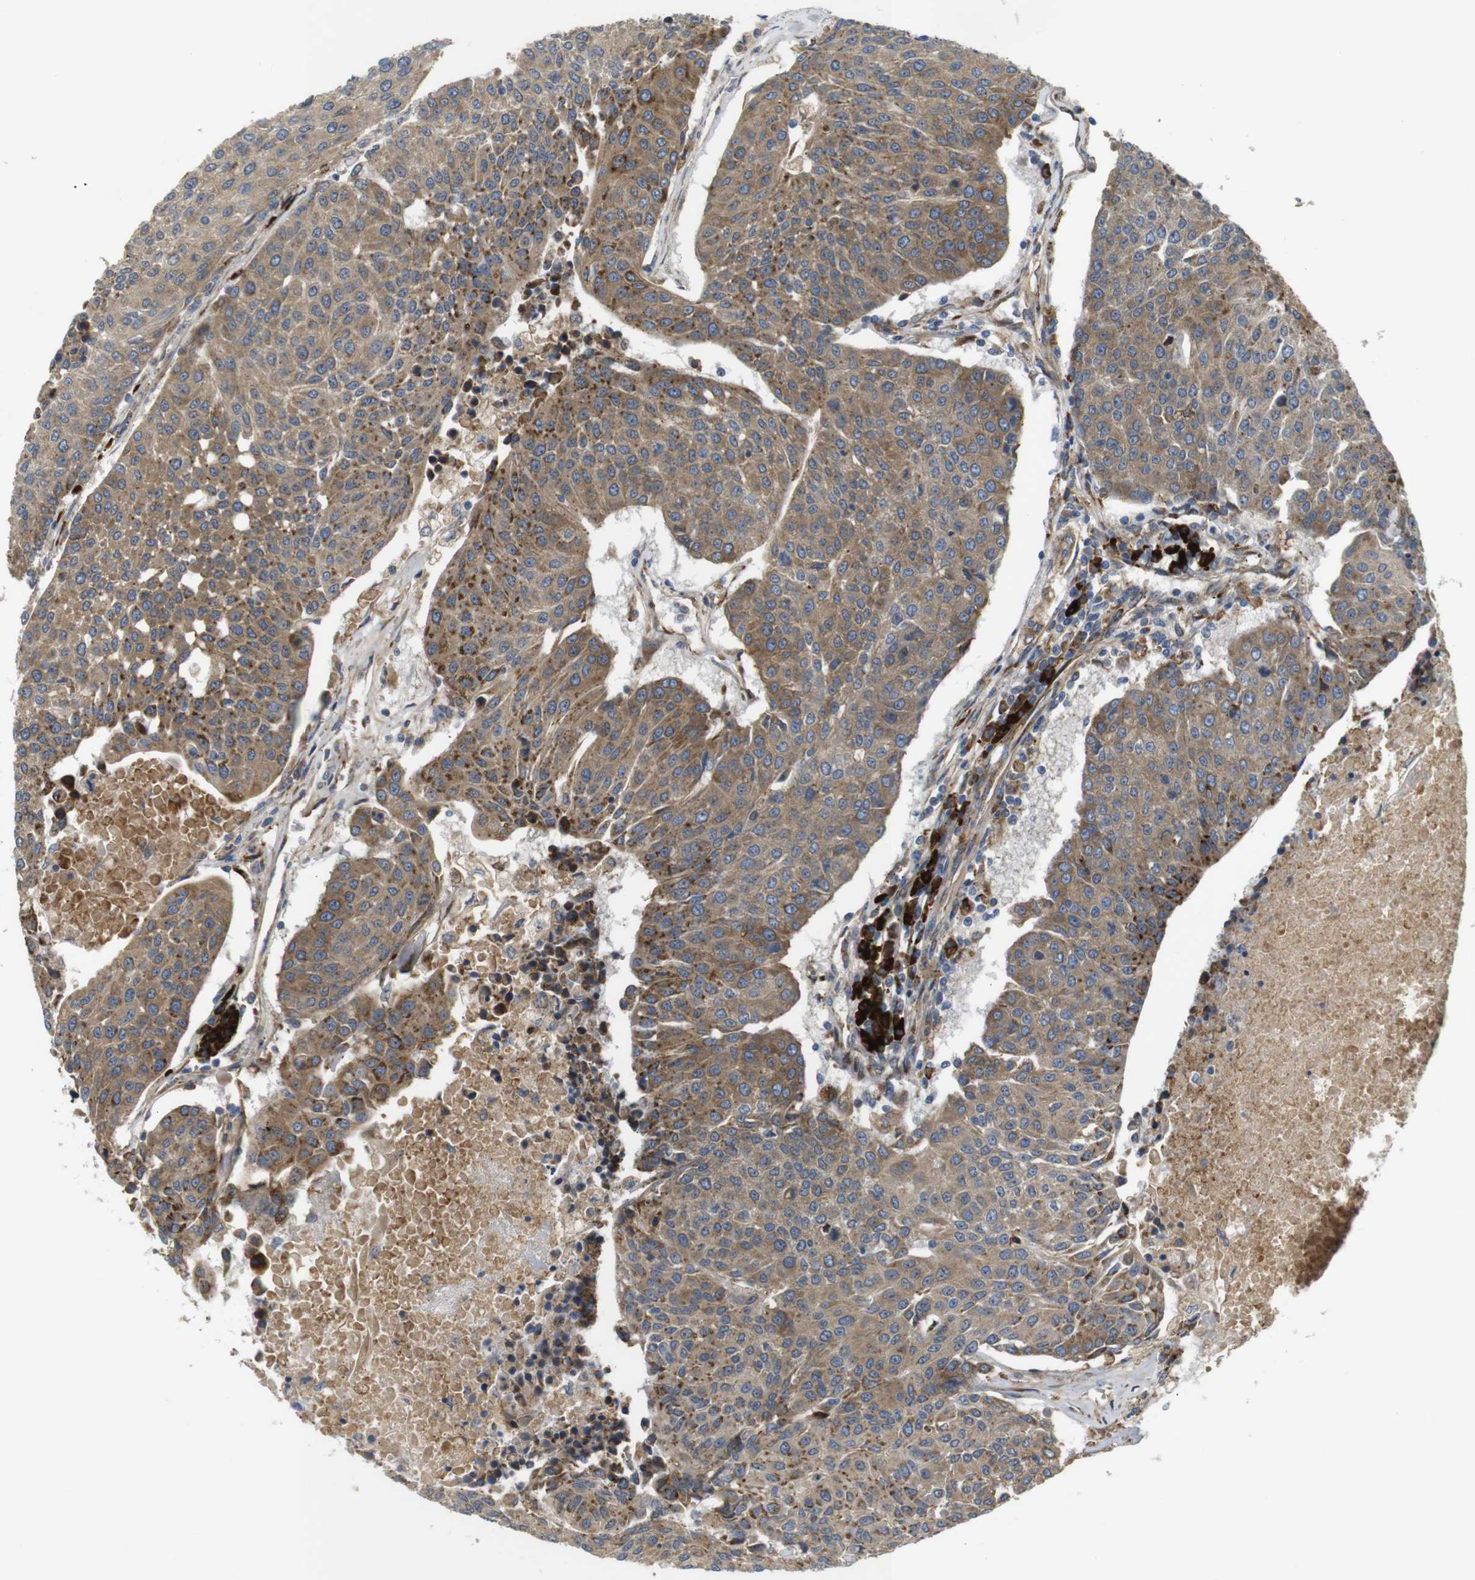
{"staining": {"intensity": "moderate", "quantity": ">75%", "location": "cytoplasmic/membranous"}, "tissue": "urothelial cancer", "cell_type": "Tumor cells", "image_type": "cancer", "snomed": [{"axis": "morphology", "description": "Urothelial carcinoma, High grade"}, {"axis": "topography", "description": "Urinary bladder"}], "caption": "This is an image of immunohistochemistry staining of urothelial cancer, which shows moderate positivity in the cytoplasmic/membranous of tumor cells.", "gene": "UBE2G2", "patient": {"sex": "female", "age": 85}}